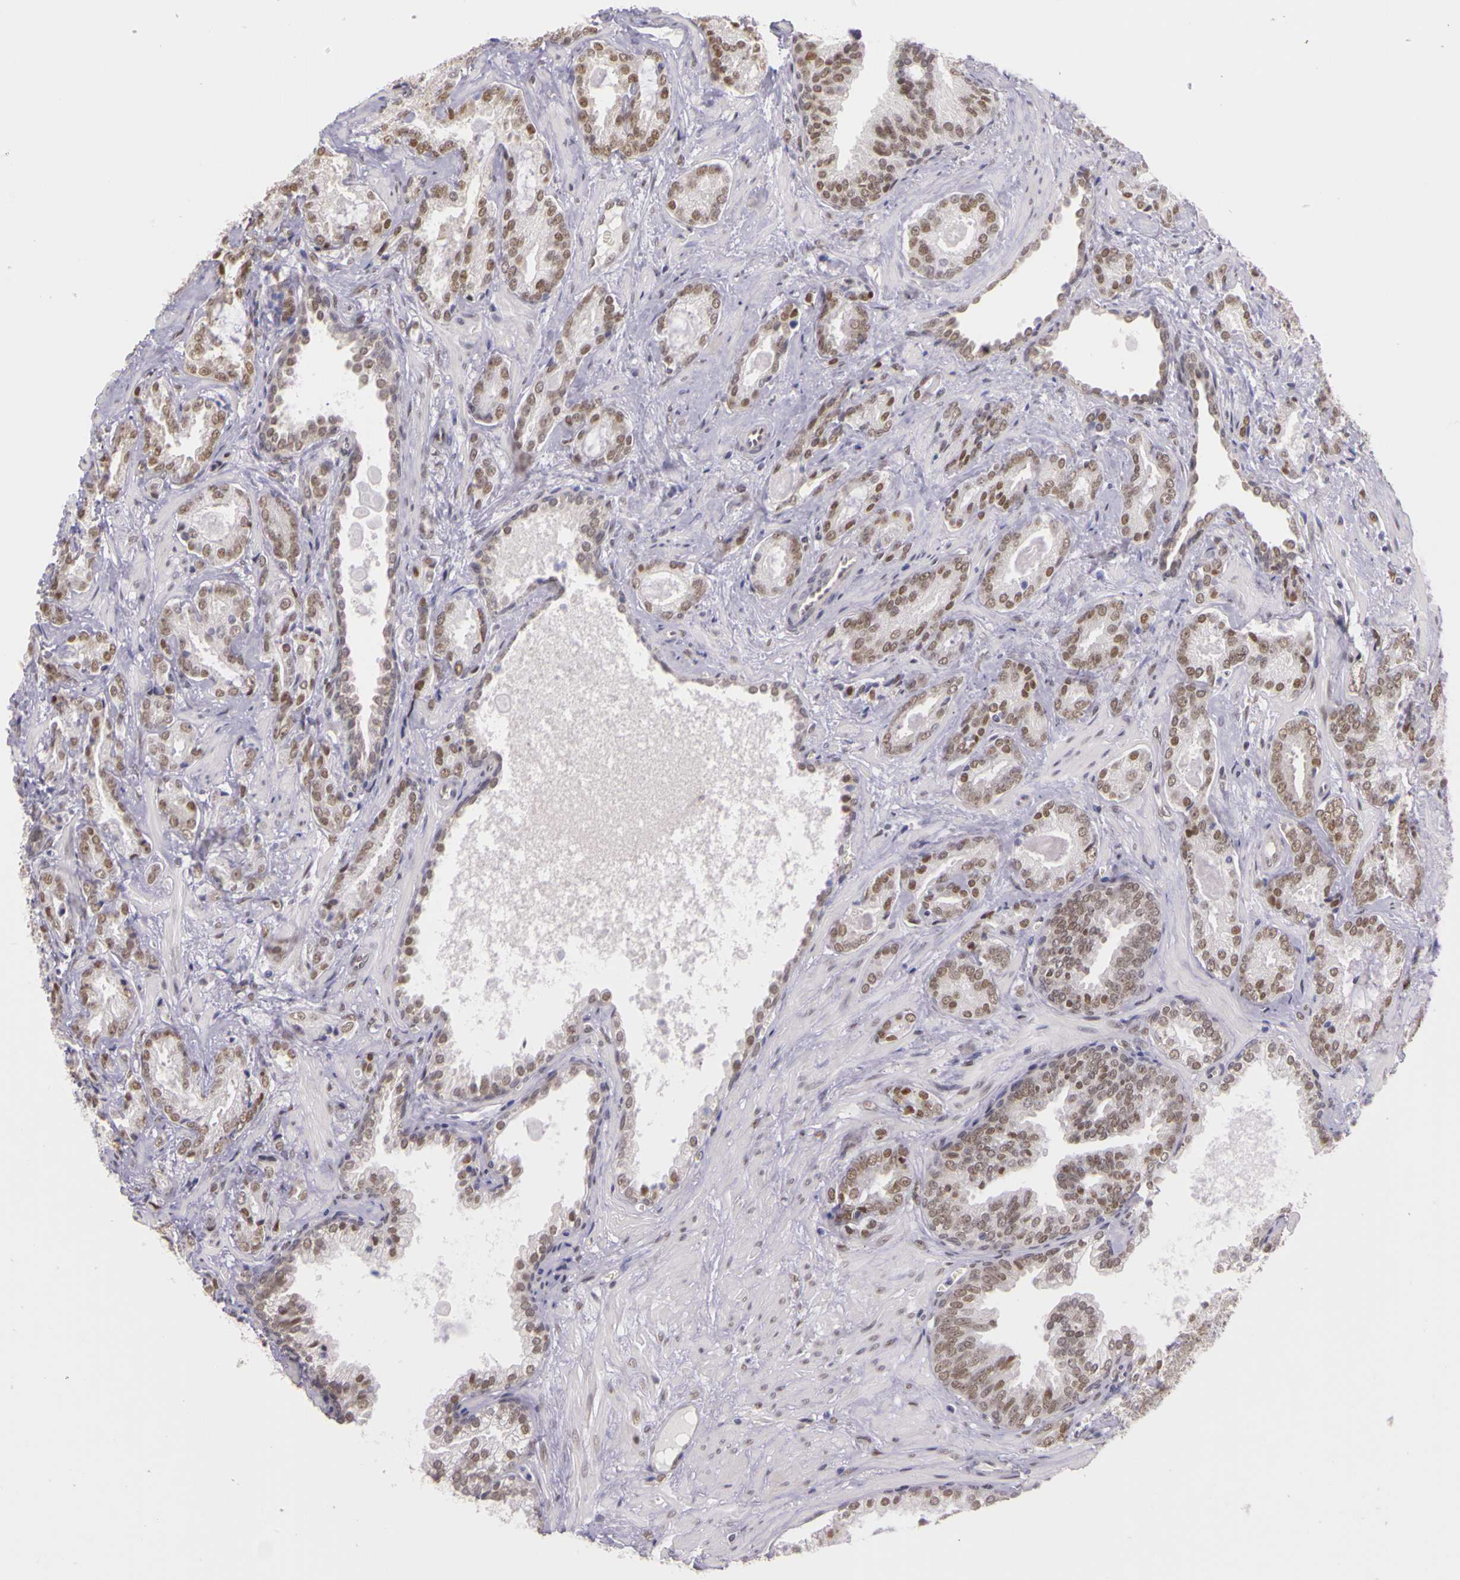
{"staining": {"intensity": "weak", "quantity": ">75%", "location": "nuclear"}, "tissue": "prostate cancer", "cell_type": "Tumor cells", "image_type": "cancer", "snomed": [{"axis": "morphology", "description": "Adenocarcinoma, Medium grade"}, {"axis": "topography", "description": "Prostate"}], "caption": "A histopathology image of human medium-grade adenocarcinoma (prostate) stained for a protein demonstrates weak nuclear brown staining in tumor cells. Using DAB (3,3'-diaminobenzidine) (brown) and hematoxylin (blue) stains, captured at high magnification using brightfield microscopy.", "gene": "WDR13", "patient": {"sex": "male", "age": 64}}